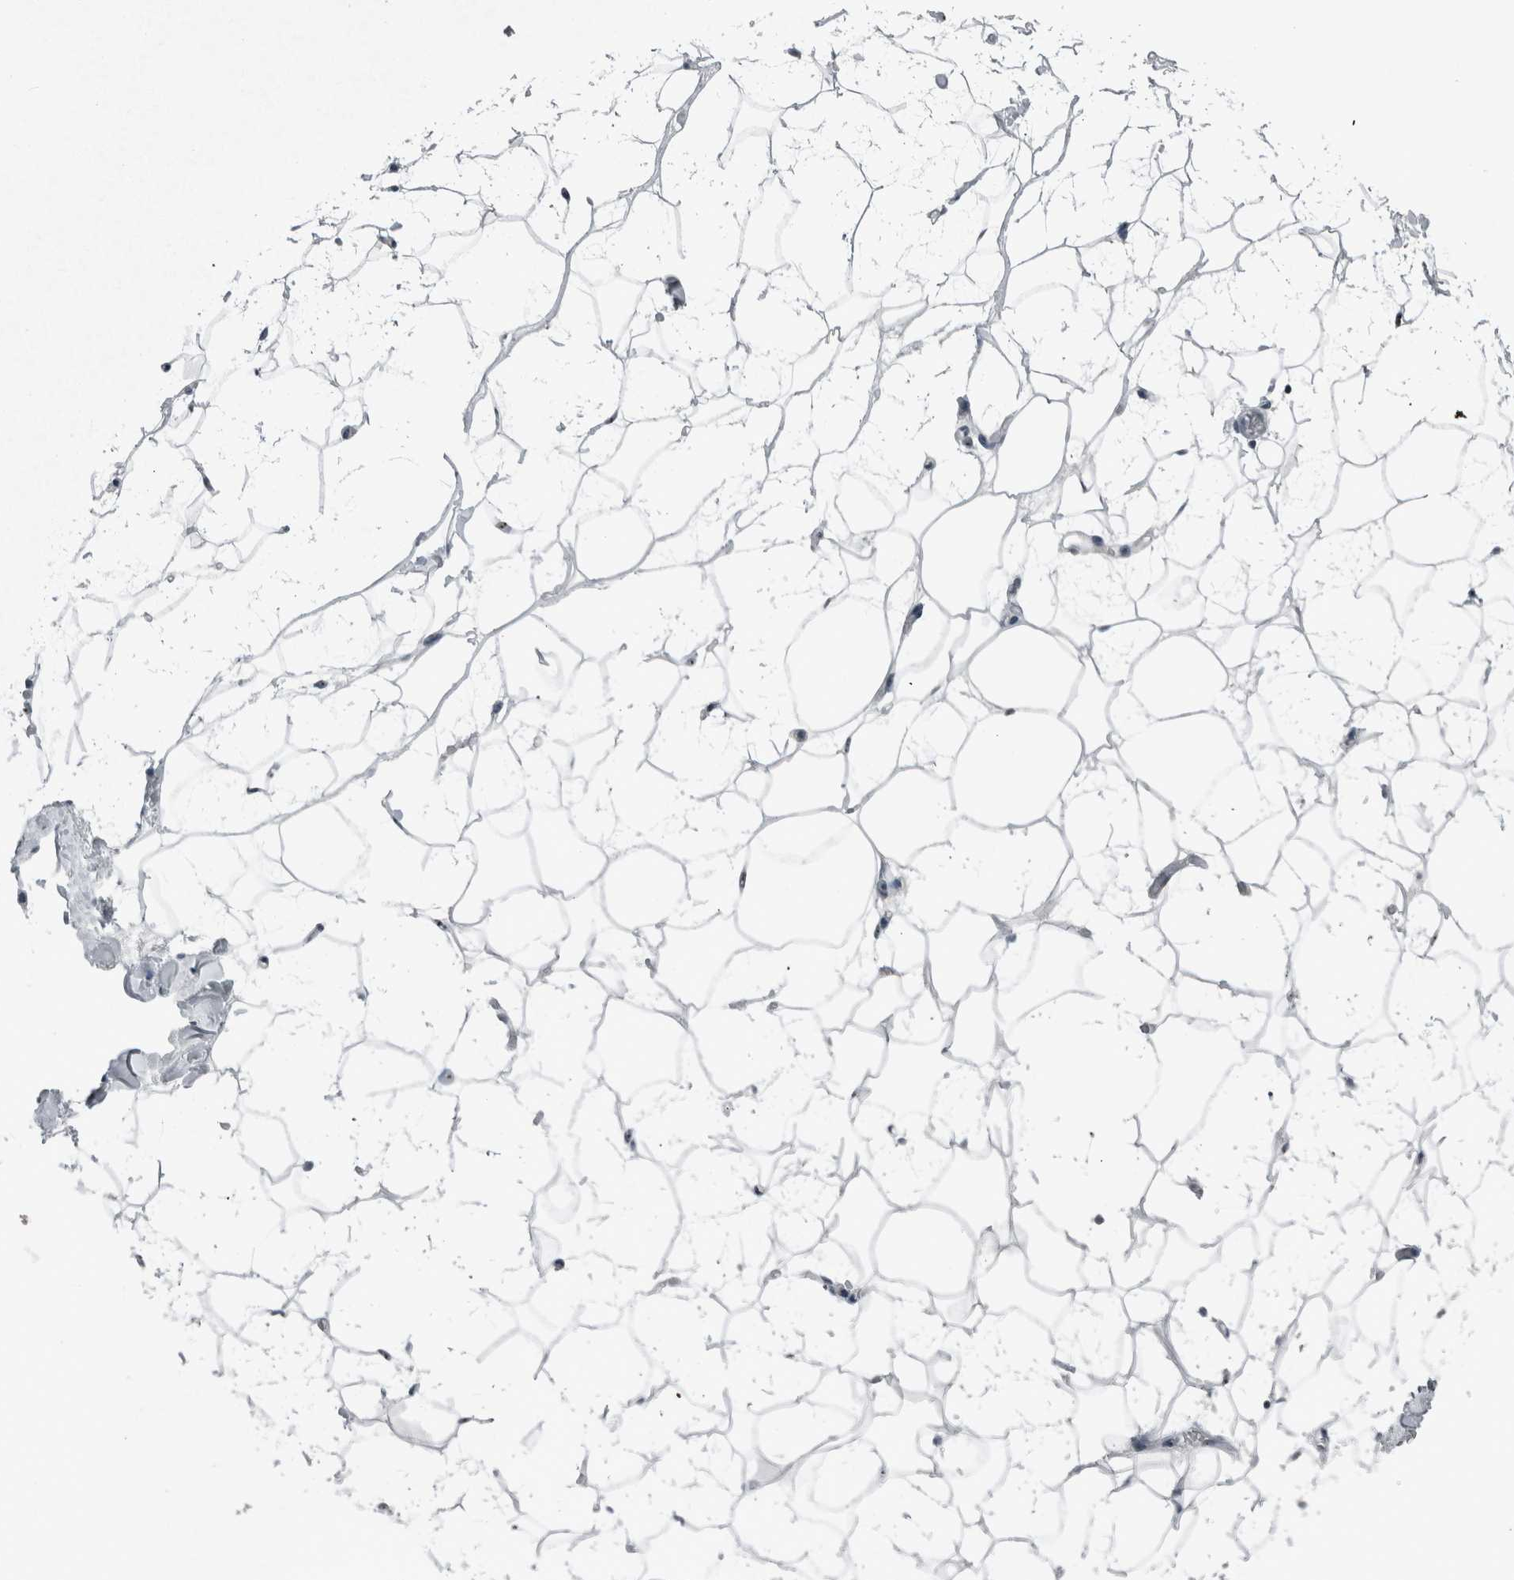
{"staining": {"intensity": "moderate", "quantity": "25%-75%", "location": "nuclear"}, "tissue": "adipose tissue", "cell_type": "Adipocytes", "image_type": "normal", "snomed": [{"axis": "morphology", "description": "Normal tissue, NOS"}, {"axis": "morphology", "description": "Fibrosis, NOS"}, {"axis": "topography", "description": "Breast"}, {"axis": "topography", "description": "Adipose tissue"}], "caption": "Immunohistochemical staining of normal human adipose tissue displays medium levels of moderate nuclear expression in about 25%-75% of adipocytes.", "gene": "UTP6", "patient": {"sex": "female", "age": 39}}